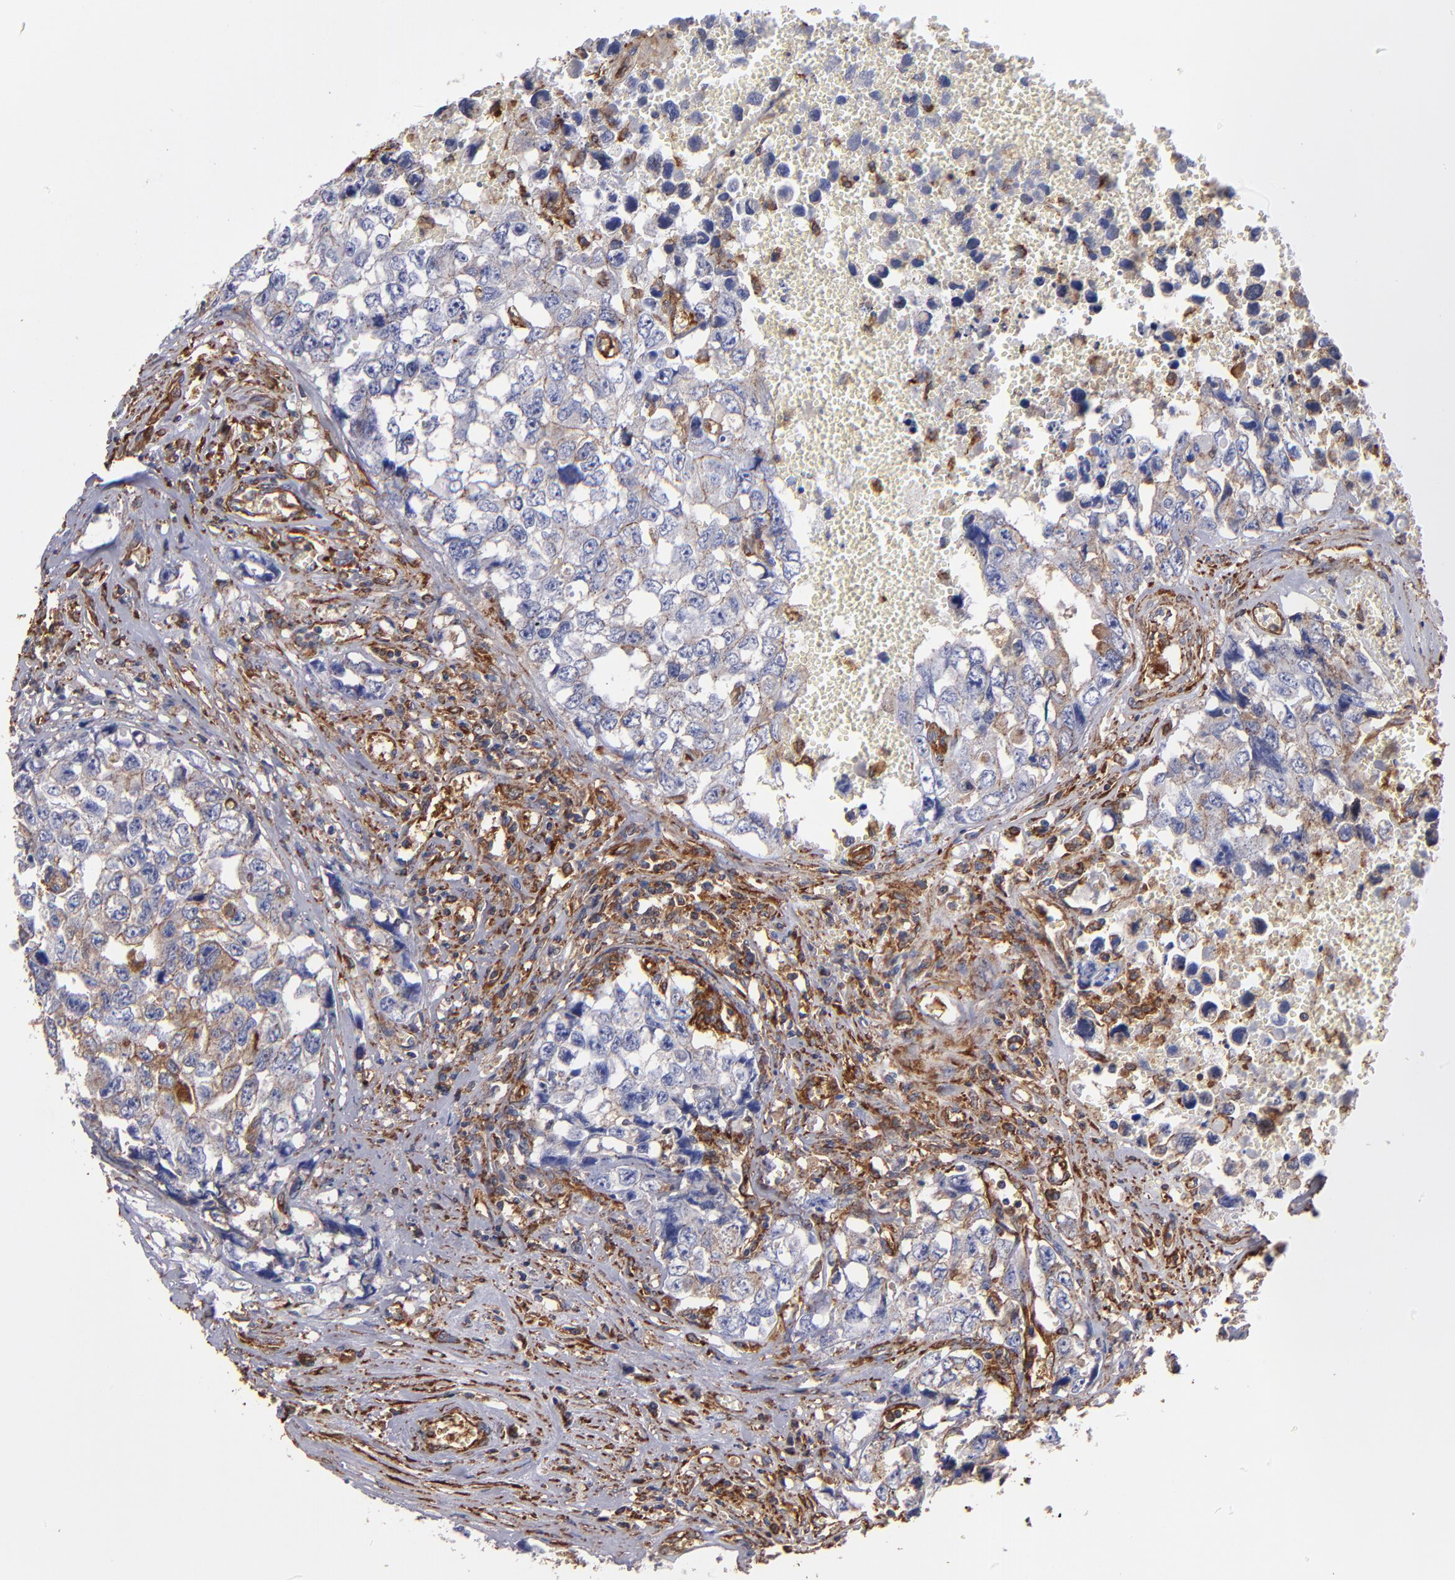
{"staining": {"intensity": "negative", "quantity": "none", "location": "none"}, "tissue": "testis cancer", "cell_type": "Tumor cells", "image_type": "cancer", "snomed": [{"axis": "morphology", "description": "Carcinoma, Embryonal, NOS"}, {"axis": "topography", "description": "Testis"}], "caption": "Photomicrograph shows no significant protein staining in tumor cells of embryonal carcinoma (testis). The staining is performed using DAB brown chromogen with nuclei counter-stained in using hematoxylin.", "gene": "MVP", "patient": {"sex": "male", "age": 31}}